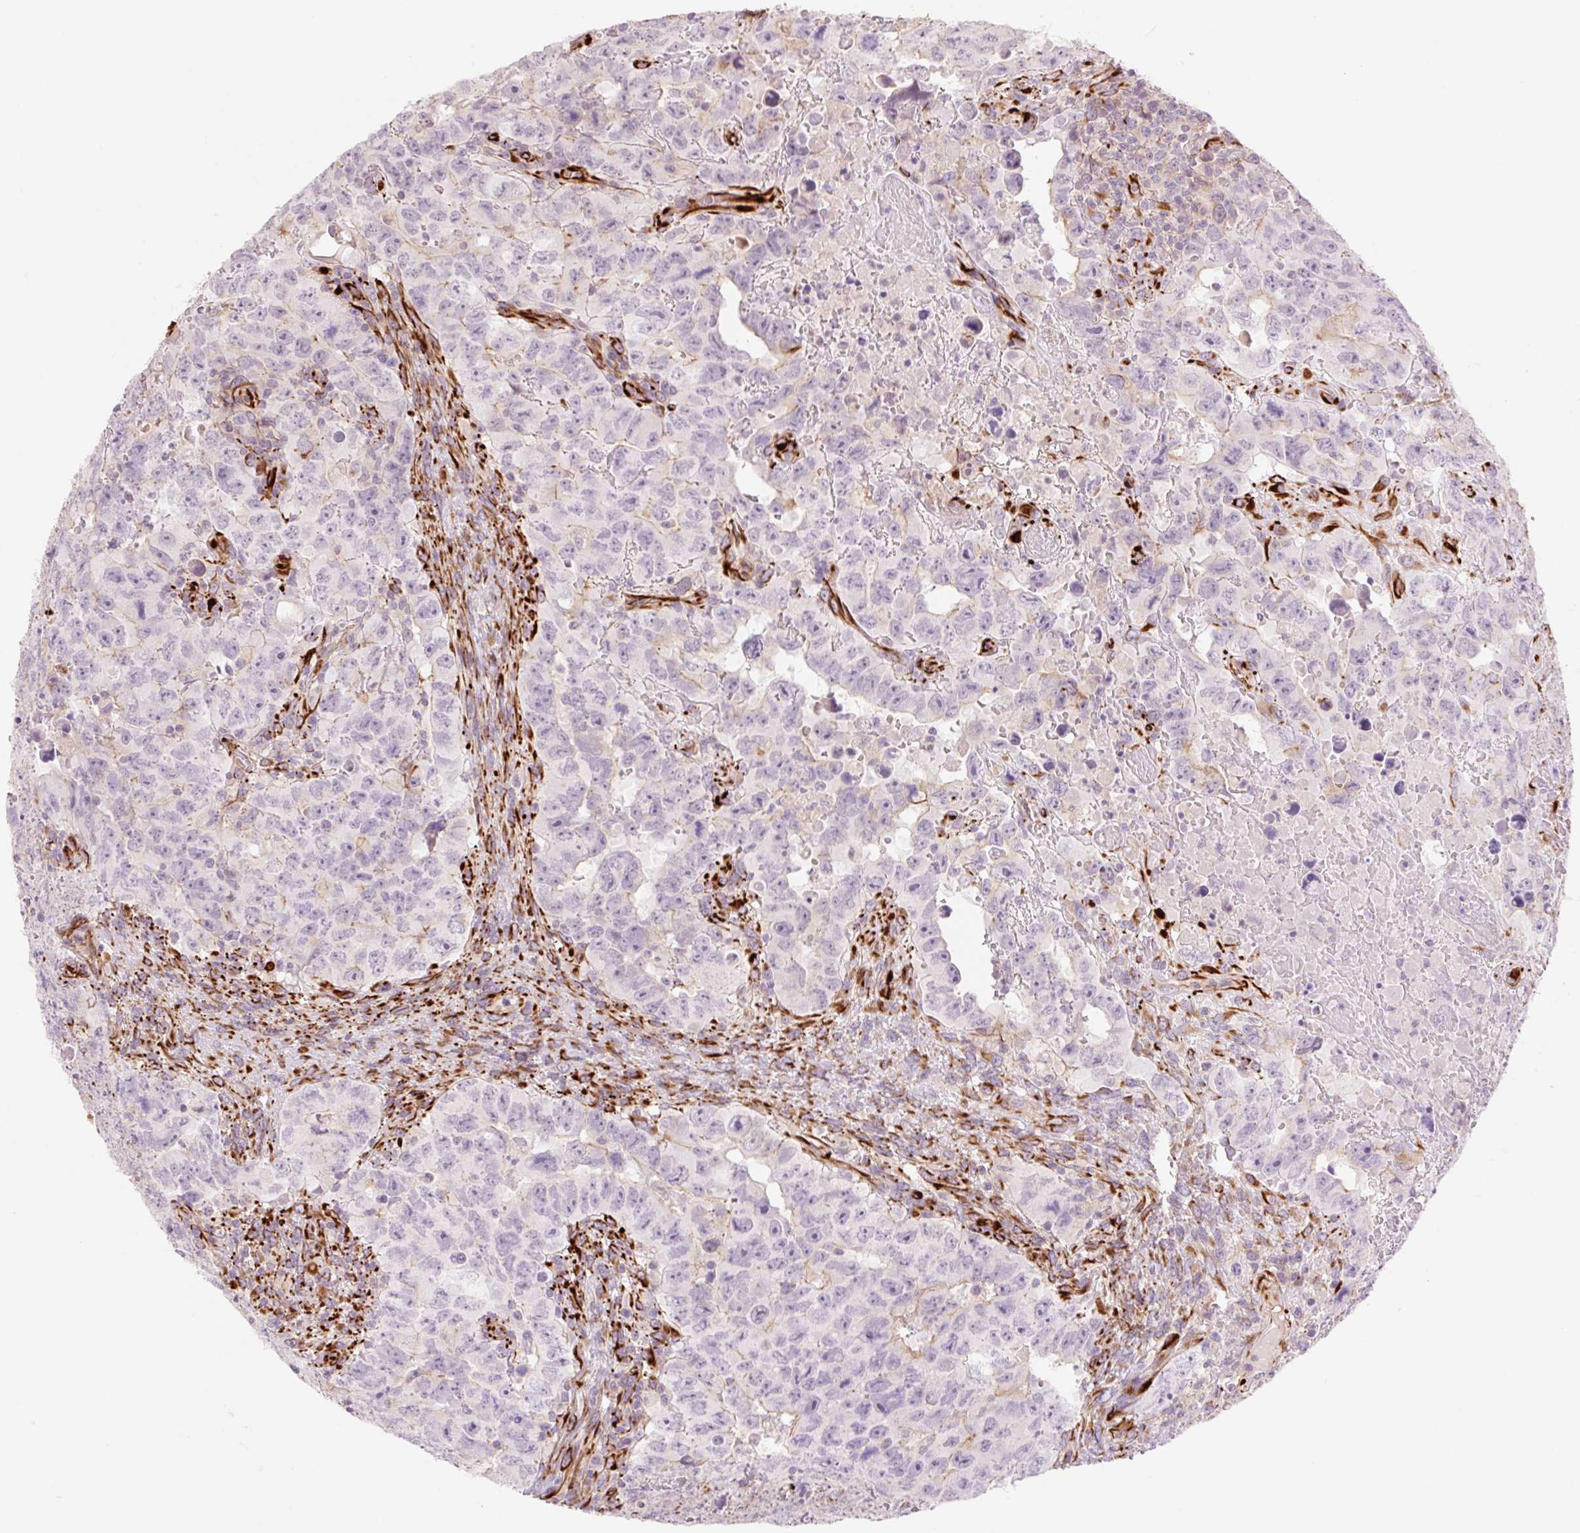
{"staining": {"intensity": "negative", "quantity": "none", "location": "none"}, "tissue": "testis cancer", "cell_type": "Tumor cells", "image_type": "cancer", "snomed": [{"axis": "morphology", "description": "Carcinoma, Embryonal, NOS"}, {"axis": "topography", "description": "Testis"}], "caption": "Immunohistochemistry (IHC) of embryonal carcinoma (testis) demonstrates no positivity in tumor cells.", "gene": "ZFYVE21", "patient": {"sex": "male", "age": 24}}